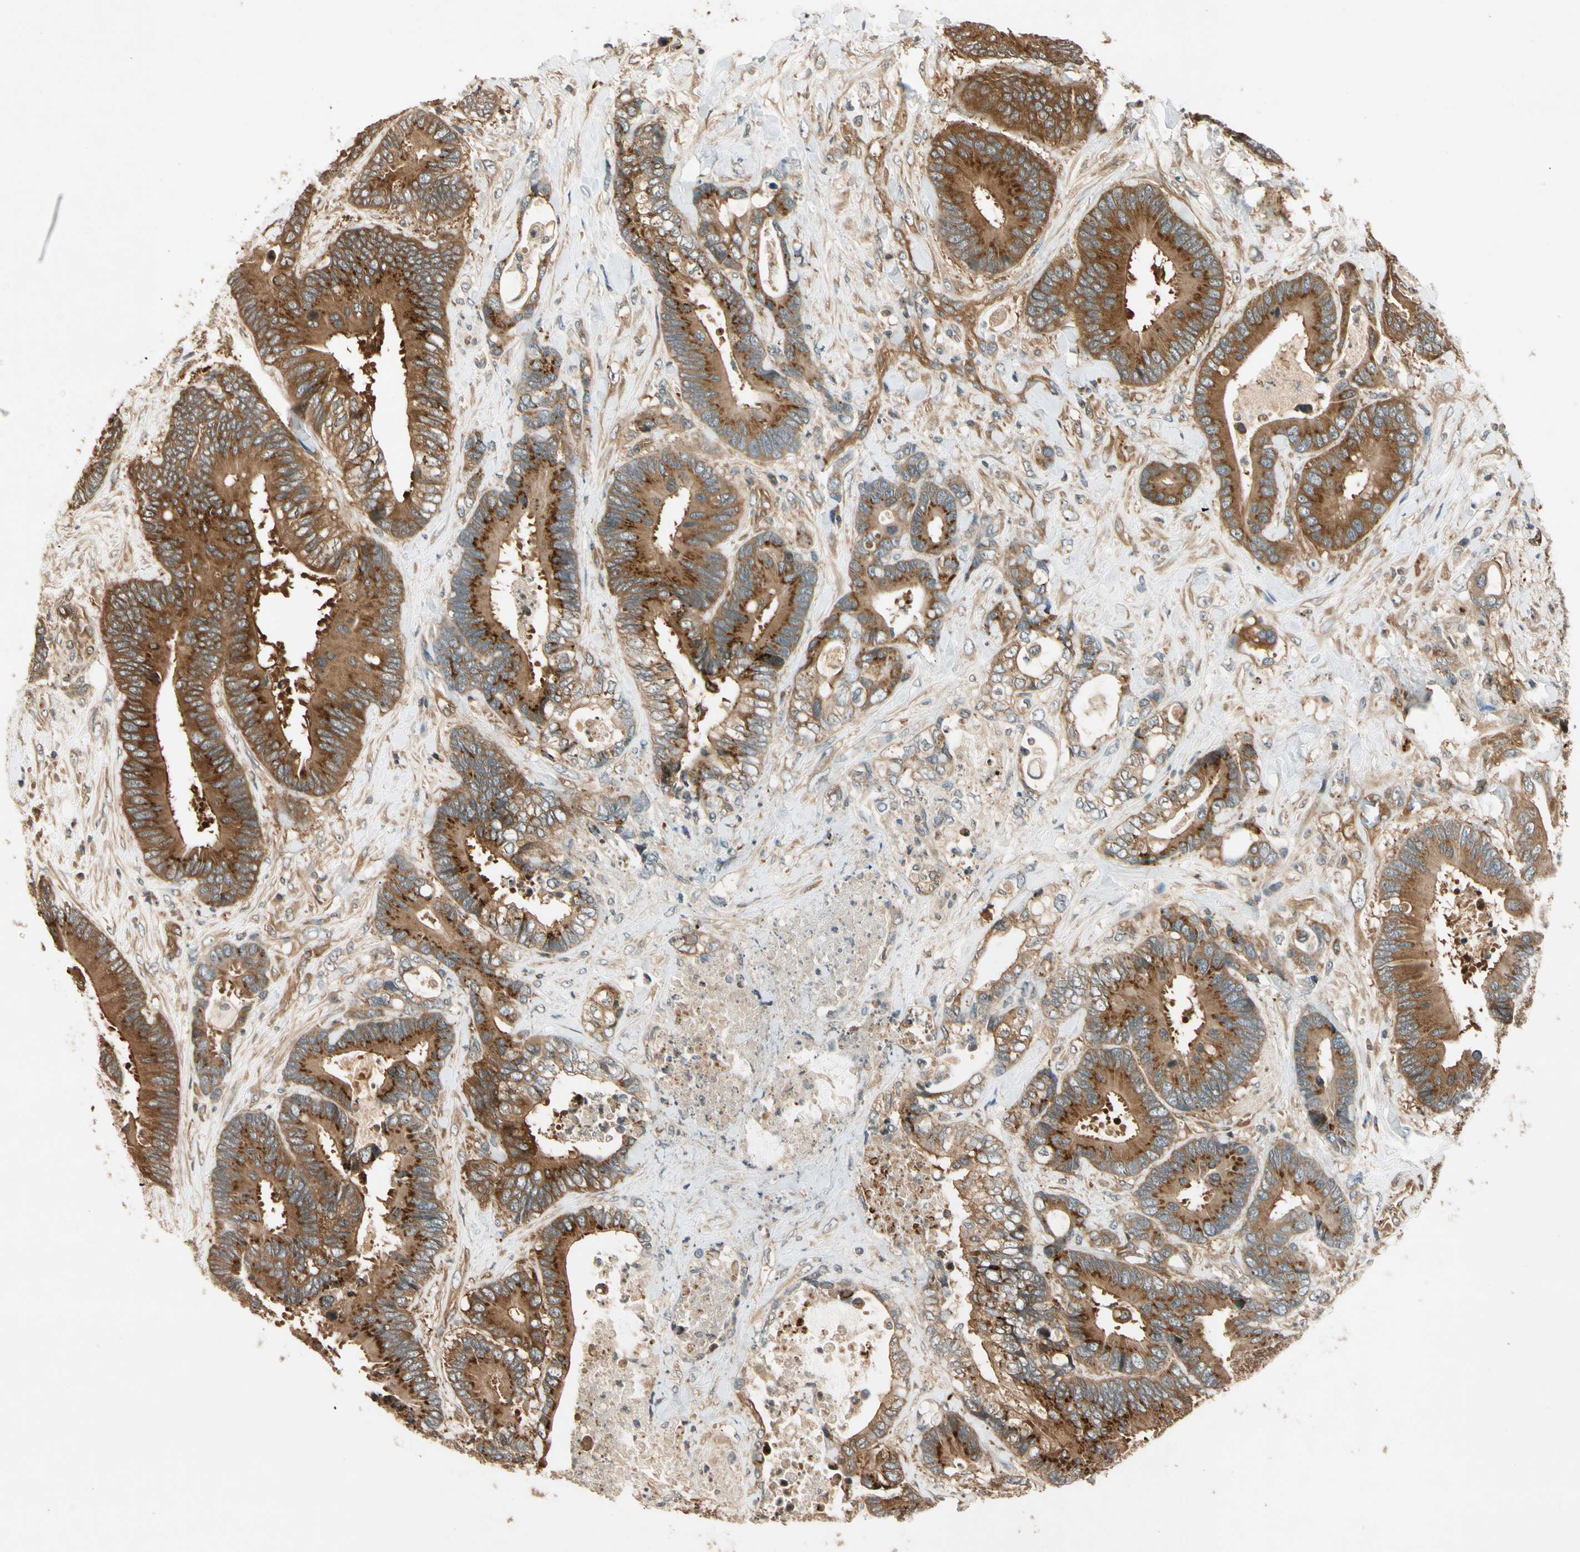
{"staining": {"intensity": "moderate", "quantity": "25%-75%", "location": "cytoplasmic/membranous"}, "tissue": "colorectal cancer", "cell_type": "Tumor cells", "image_type": "cancer", "snomed": [{"axis": "morphology", "description": "Adenocarcinoma, NOS"}, {"axis": "topography", "description": "Rectum"}], "caption": "Approximately 25%-75% of tumor cells in human colorectal adenocarcinoma show moderate cytoplasmic/membranous protein positivity as visualized by brown immunohistochemical staining.", "gene": "ROCK2", "patient": {"sex": "male", "age": 55}}